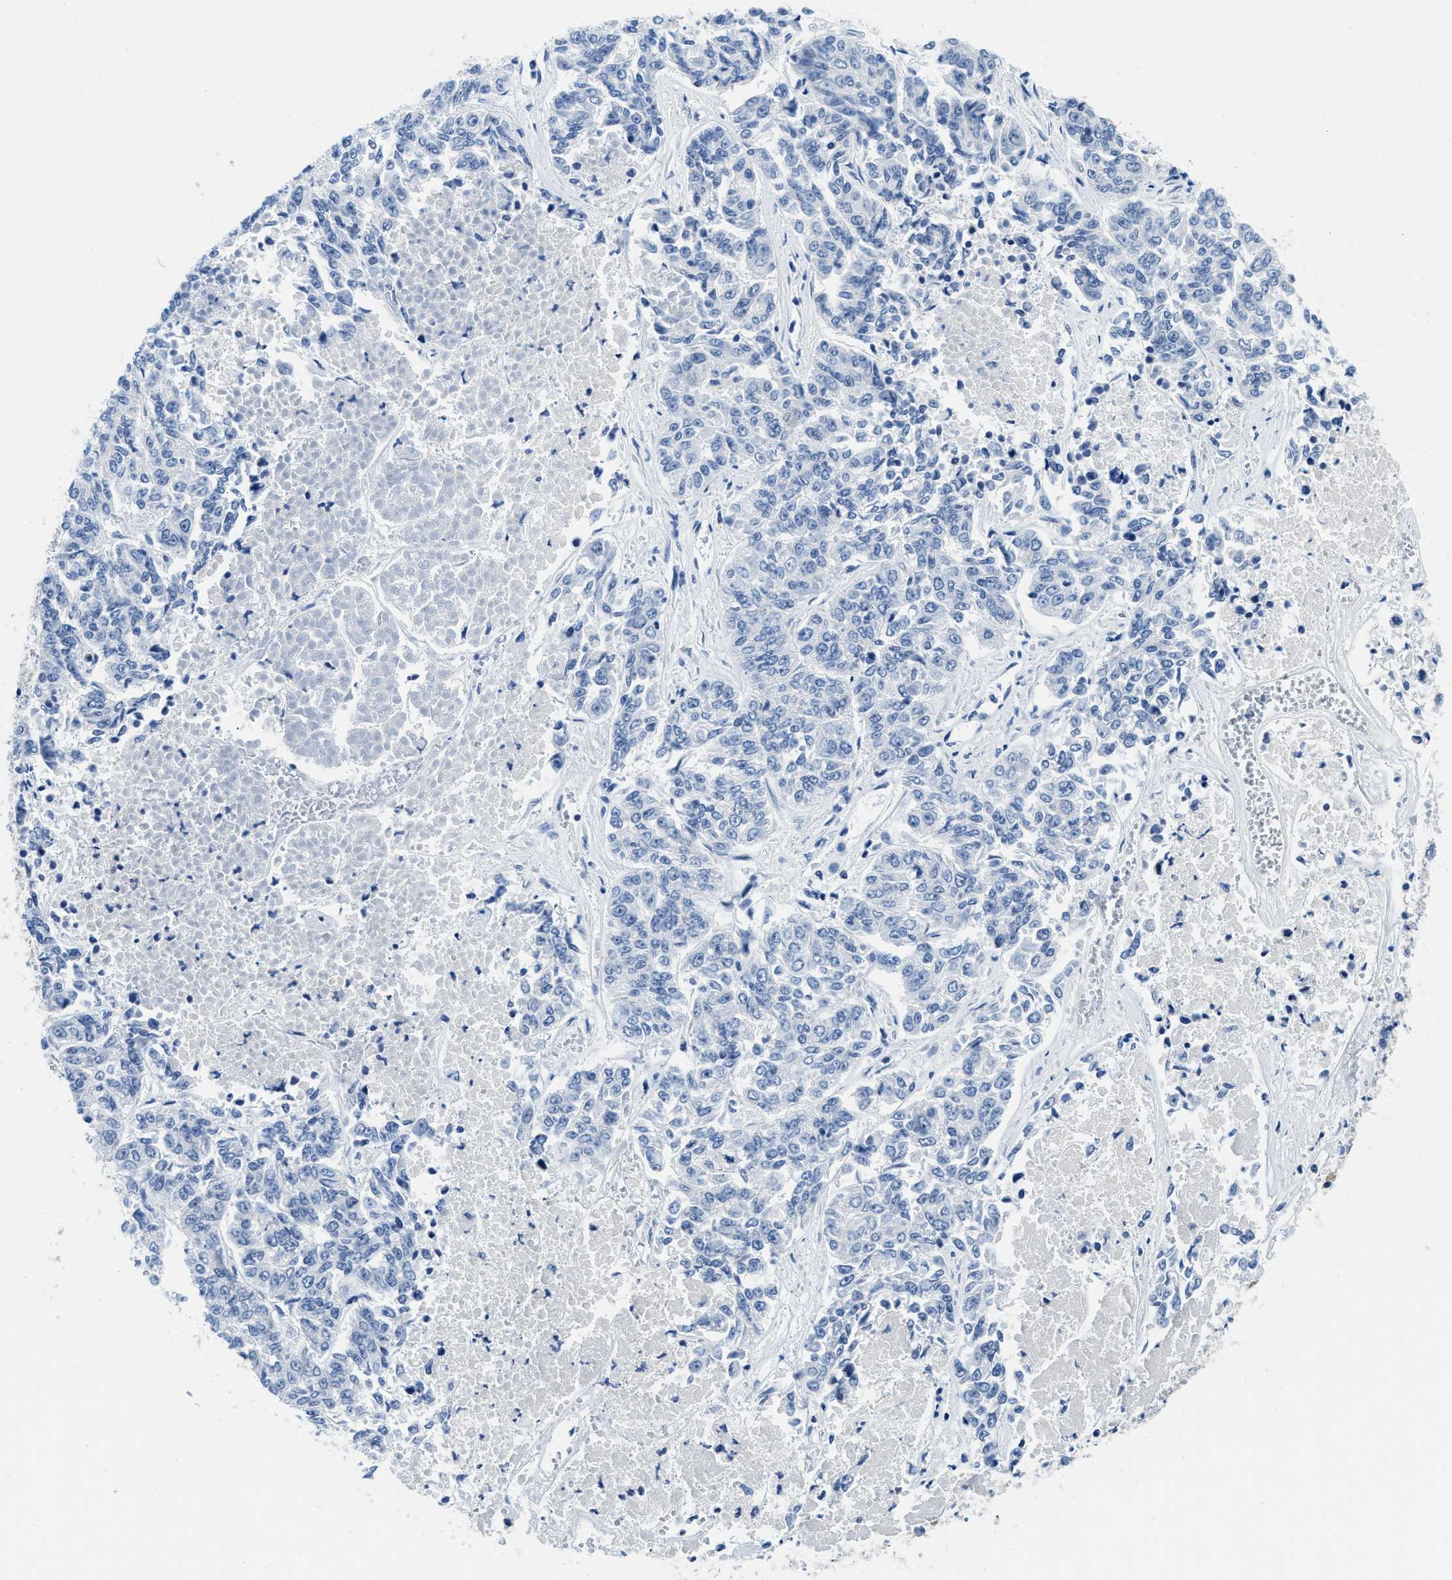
{"staining": {"intensity": "negative", "quantity": "none", "location": "none"}, "tissue": "lung cancer", "cell_type": "Tumor cells", "image_type": "cancer", "snomed": [{"axis": "morphology", "description": "Adenocarcinoma, NOS"}, {"axis": "topography", "description": "Lung"}], "caption": "IHC of human lung cancer demonstrates no positivity in tumor cells.", "gene": "MBL2", "patient": {"sex": "male", "age": 84}}